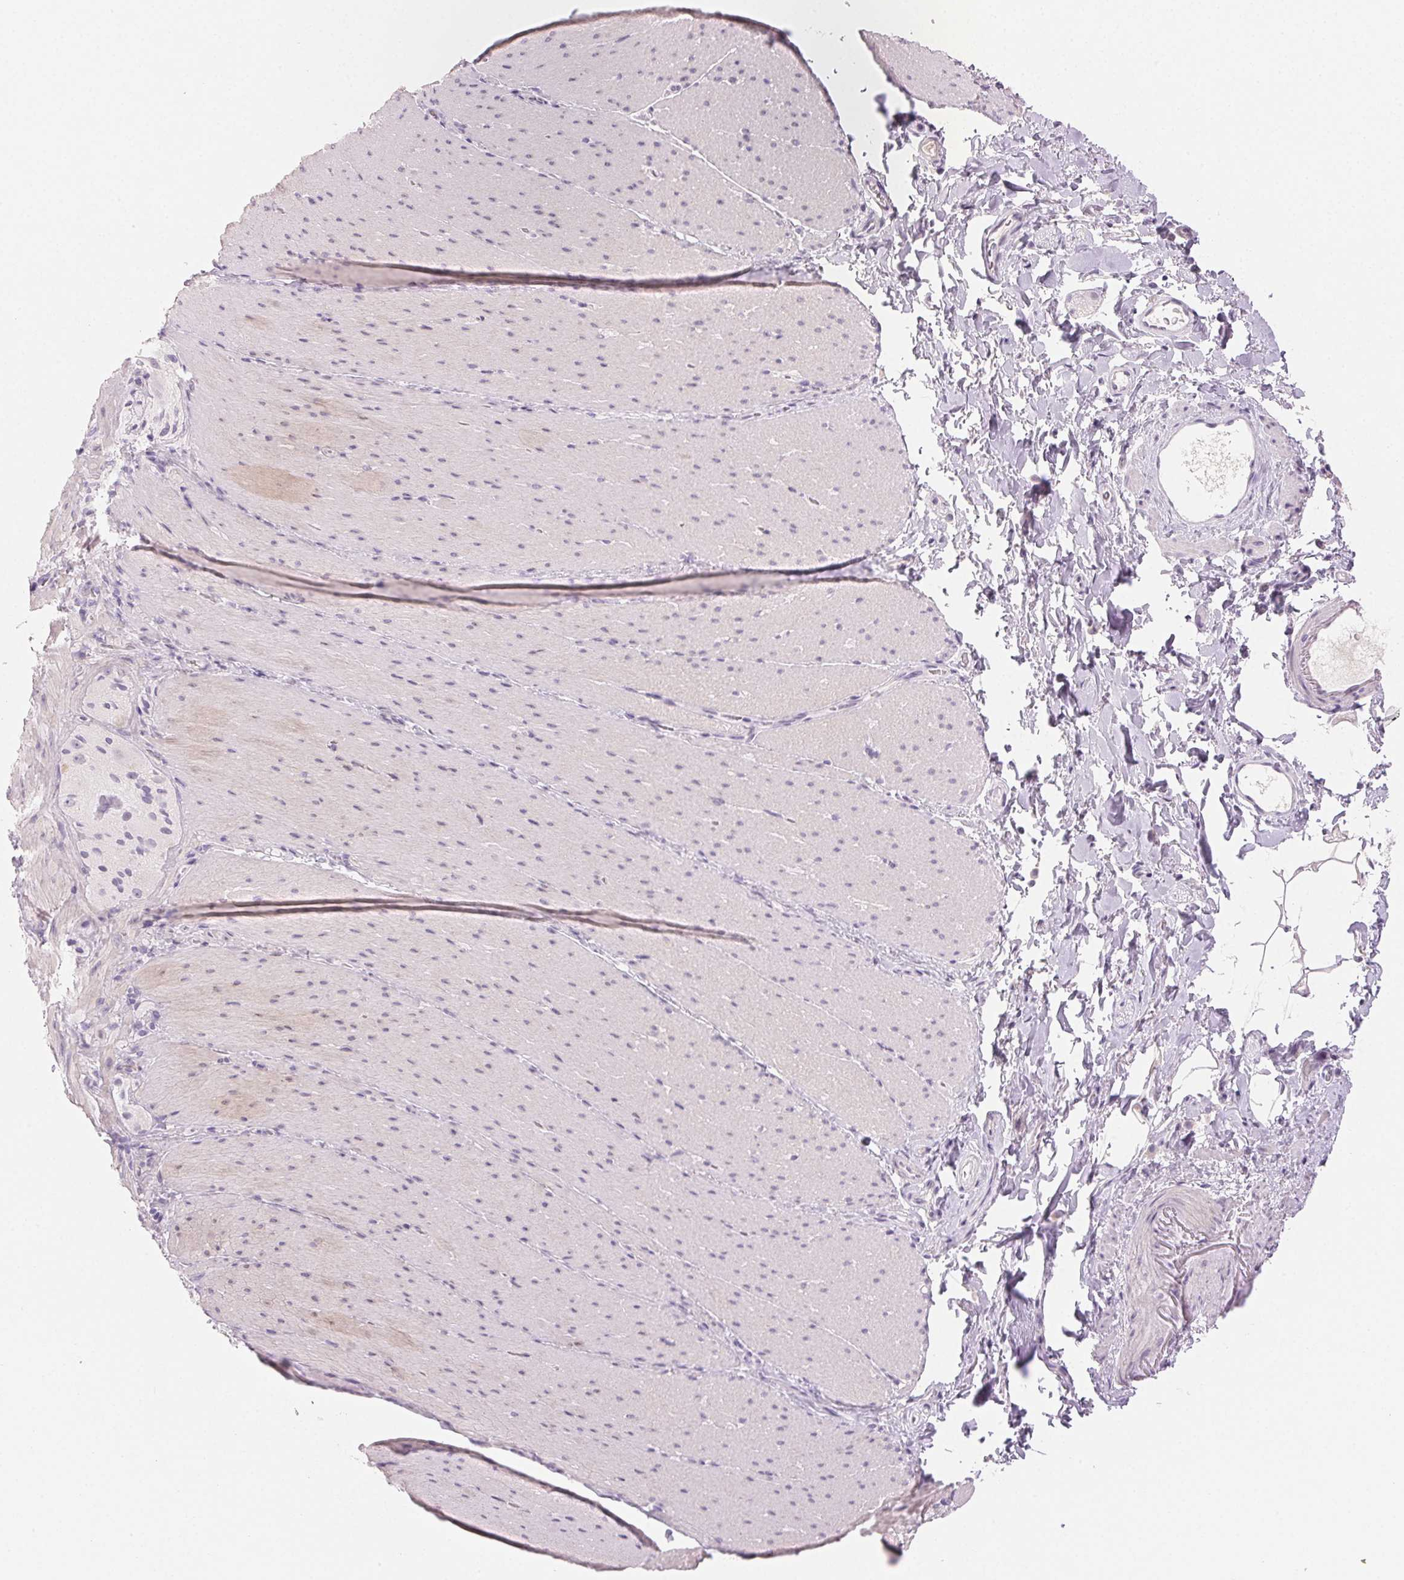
{"staining": {"intensity": "negative", "quantity": "none", "location": "none"}, "tissue": "smooth muscle", "cell_type": "Smooth muscle cells", "image_type": "normal", "snomed": [{"axis": "morphology", "description": "Normal tissue, NOS"}, {"axis": "topography", "description": "Smooth muscle"}, {"axis": "topography", "description": "Colon"}], "caption": "Immunohistochemistry image of normal smooth muscle stained for a protein (brown), which displays no staining in smooth muscle cells.", "gene": "BPIFB2", "patient": {"sex": "male", "age": 73}}